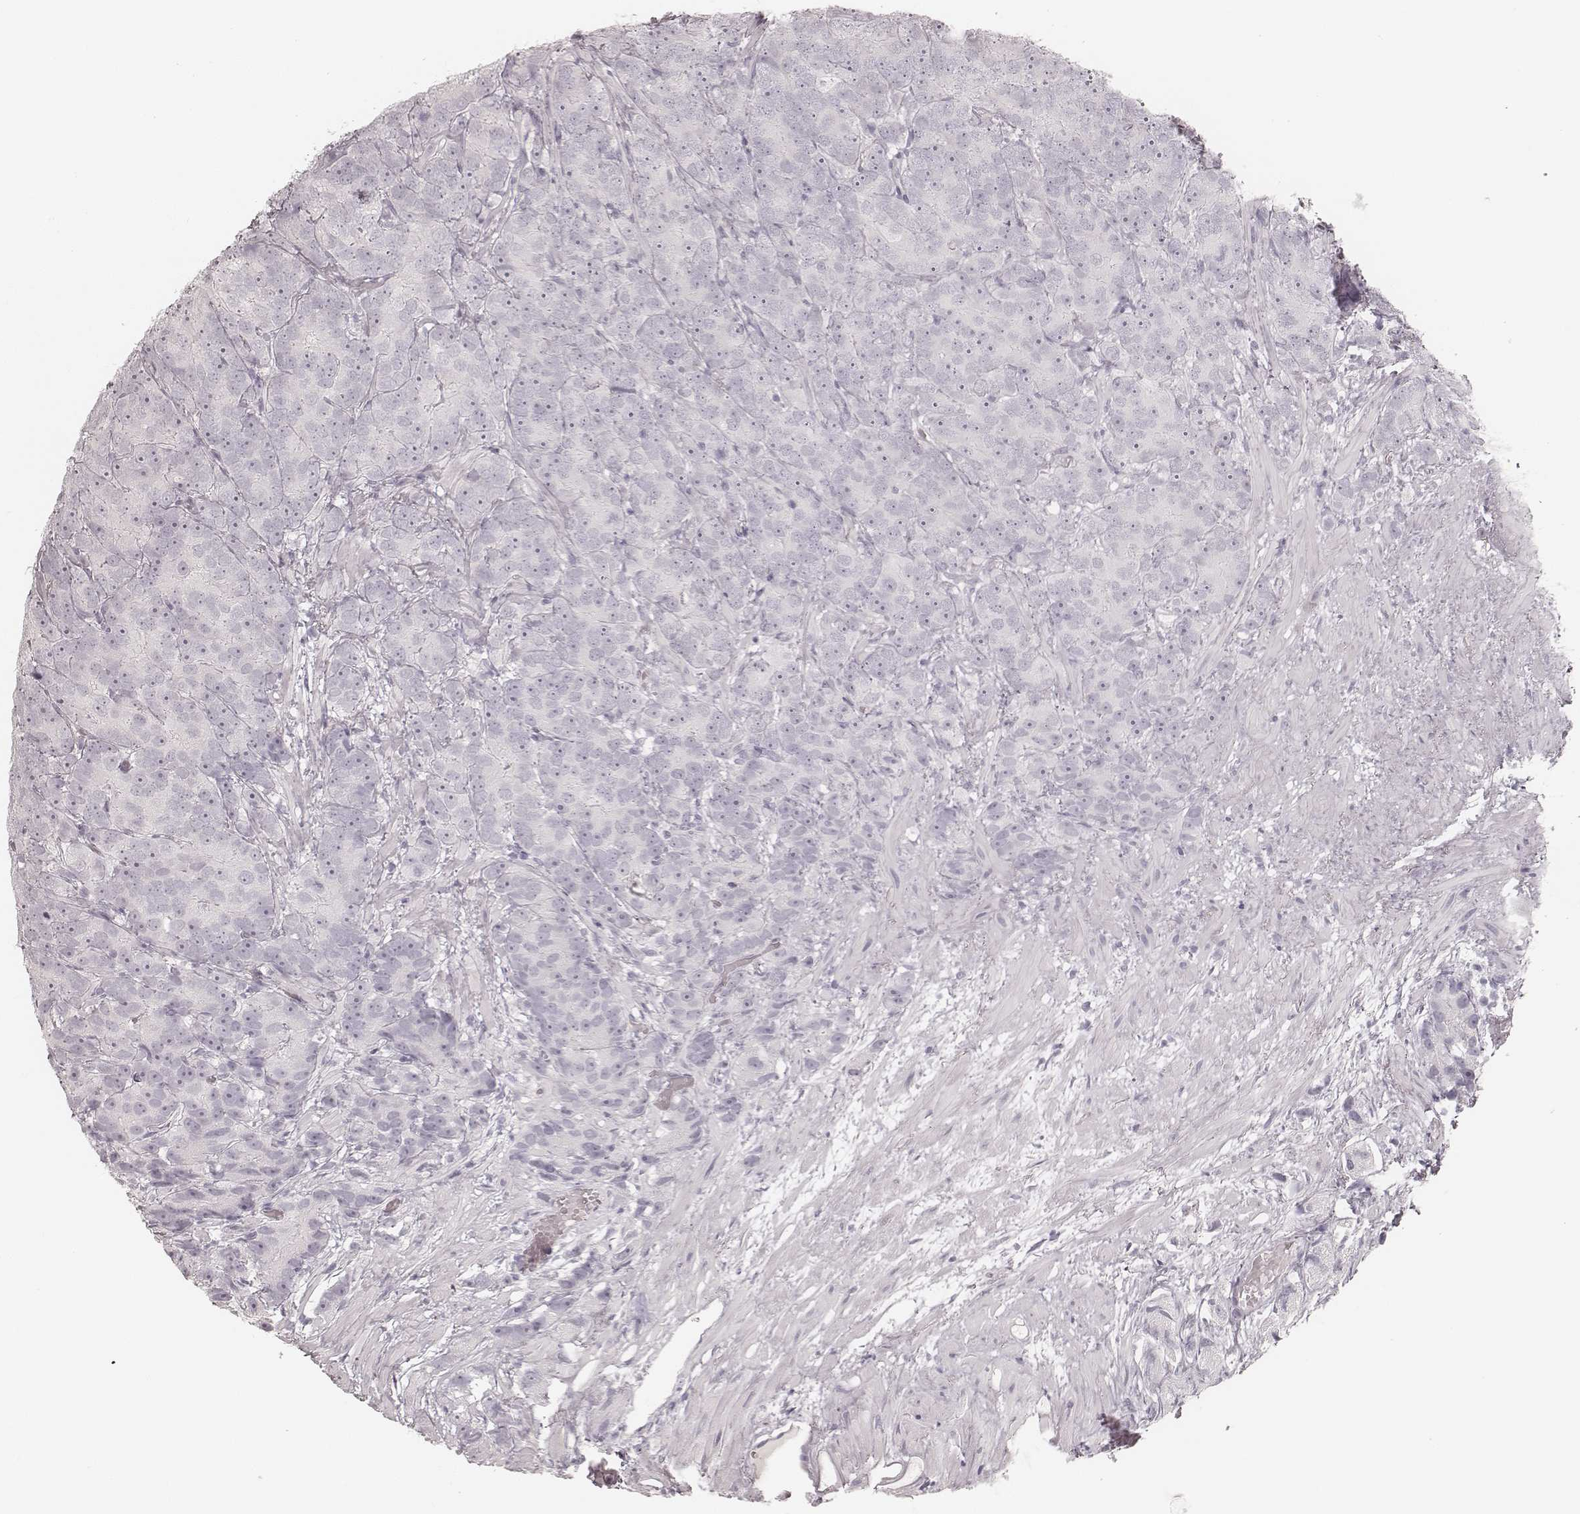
{"staining": {"intensity": "negative", "quantity": "none", "location": "none"}, "tissue": "prostate cancer", "cell_type": "Tumor cells", "image_type": "cancer", "snomed": [{"axis": "morphology", "description": "Adenocarcinoma, High grade"}, {"axis": "topography", "description": "Prostate"}], "caption": "IHC micrograph of neoplastic tissue: human prostate cancer (adenocarcinoma (high-grade)) stained with DAB reveals no significant protein staining in tumor cells. (Stains: DAB immunohistochemistry with hematoxylin counter stain, Microscopy: brightfield microscopy at high magnification).", "gene": "KRT72", "patient": {"sex": "male", "age": 90}}